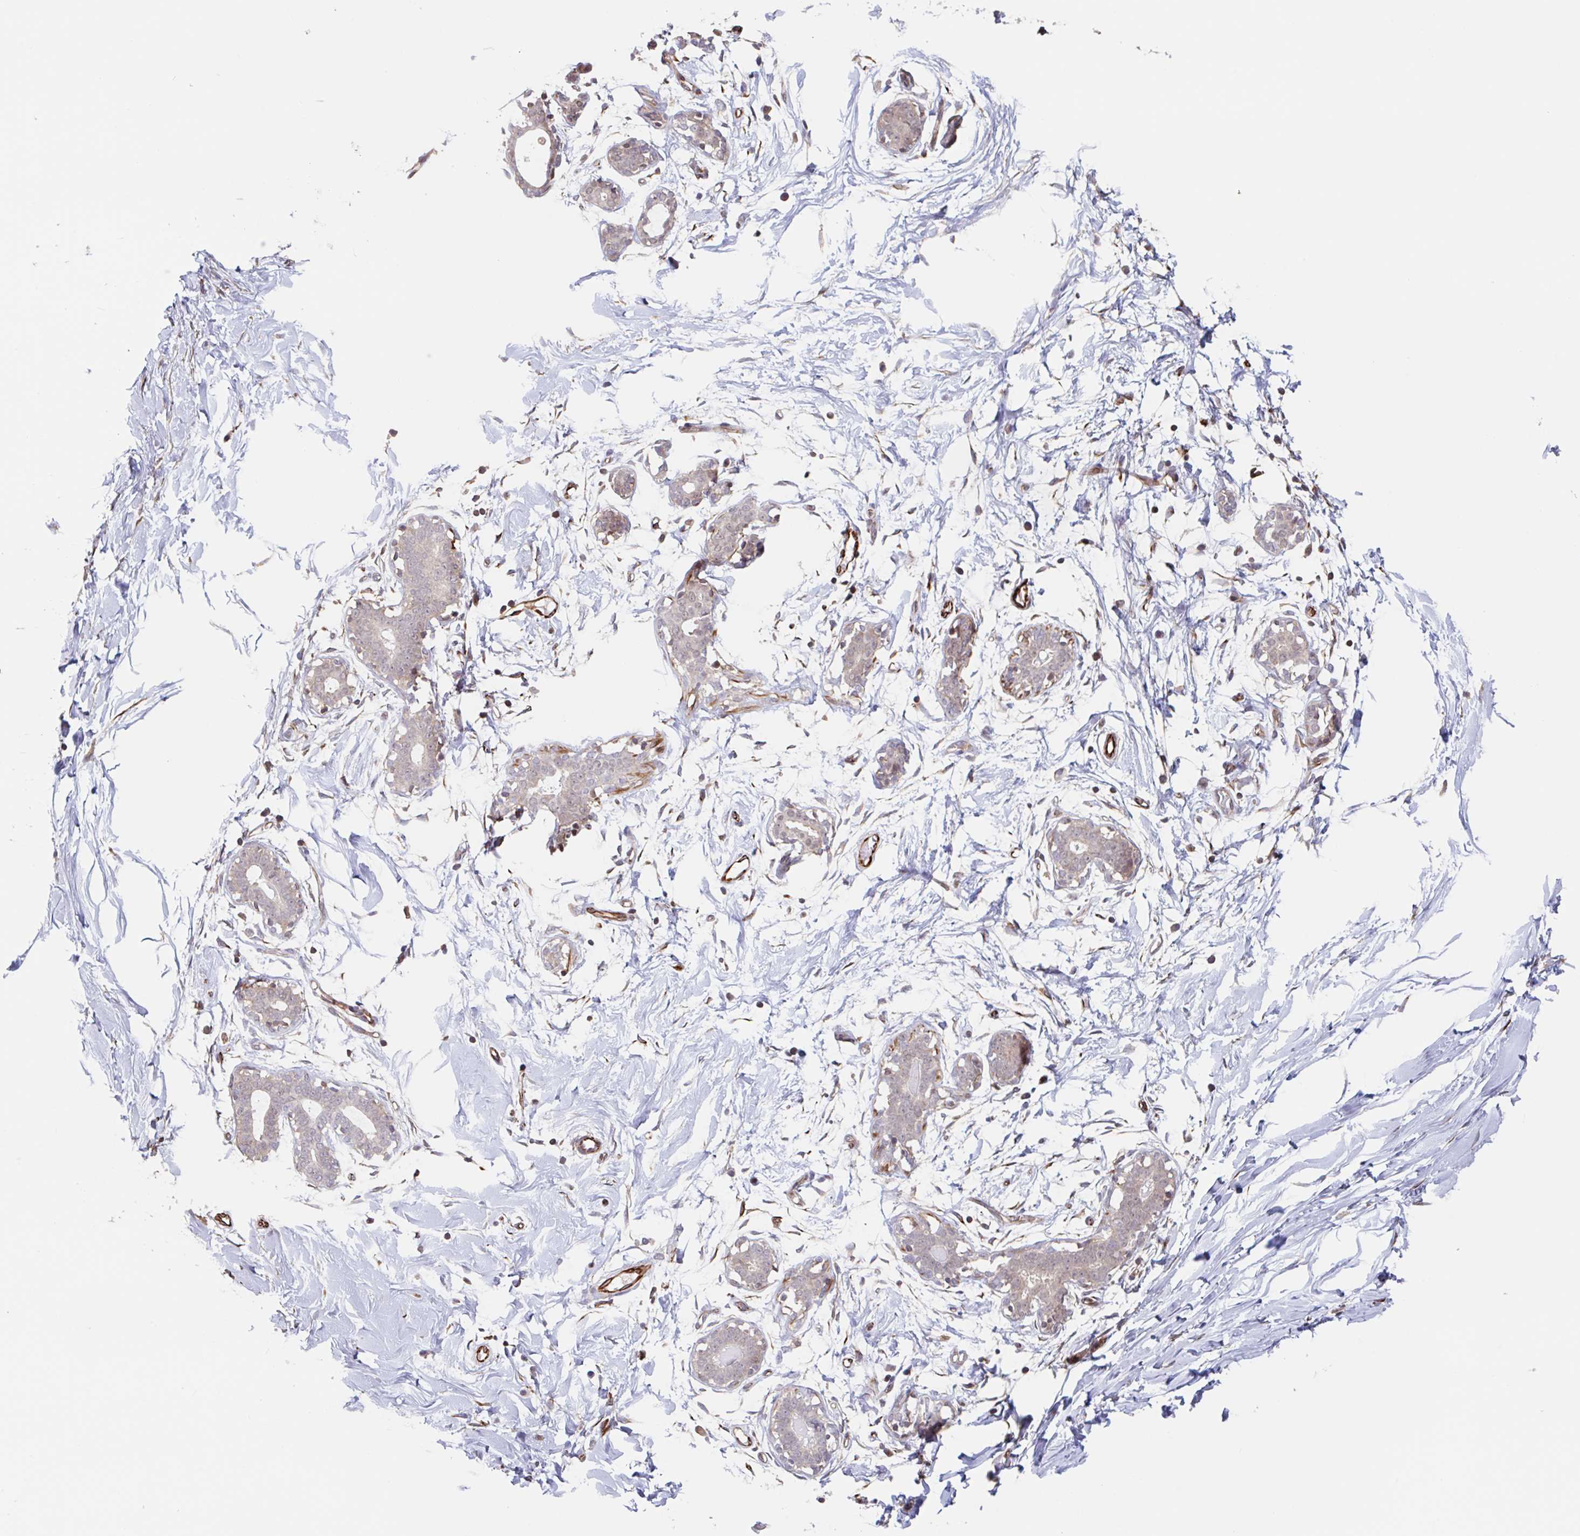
{"staining": {"intensity": "weak", "quantity": "<25%", "location": "cytoplasmic/membranous"}, "tissue": "breast", "cell_type": "Glandular cells", "image_type": "normal", "snomed": [{"axis": "morphology", "description": "Normal tissue, NOS"}, {"axis": "topography", "description": "Breast"}], "caption": "The image exhibits no staining of glandular cells in unremarkable breast.", "gene": "NUB1", "patient": {"sex": "female", "age": 27}}